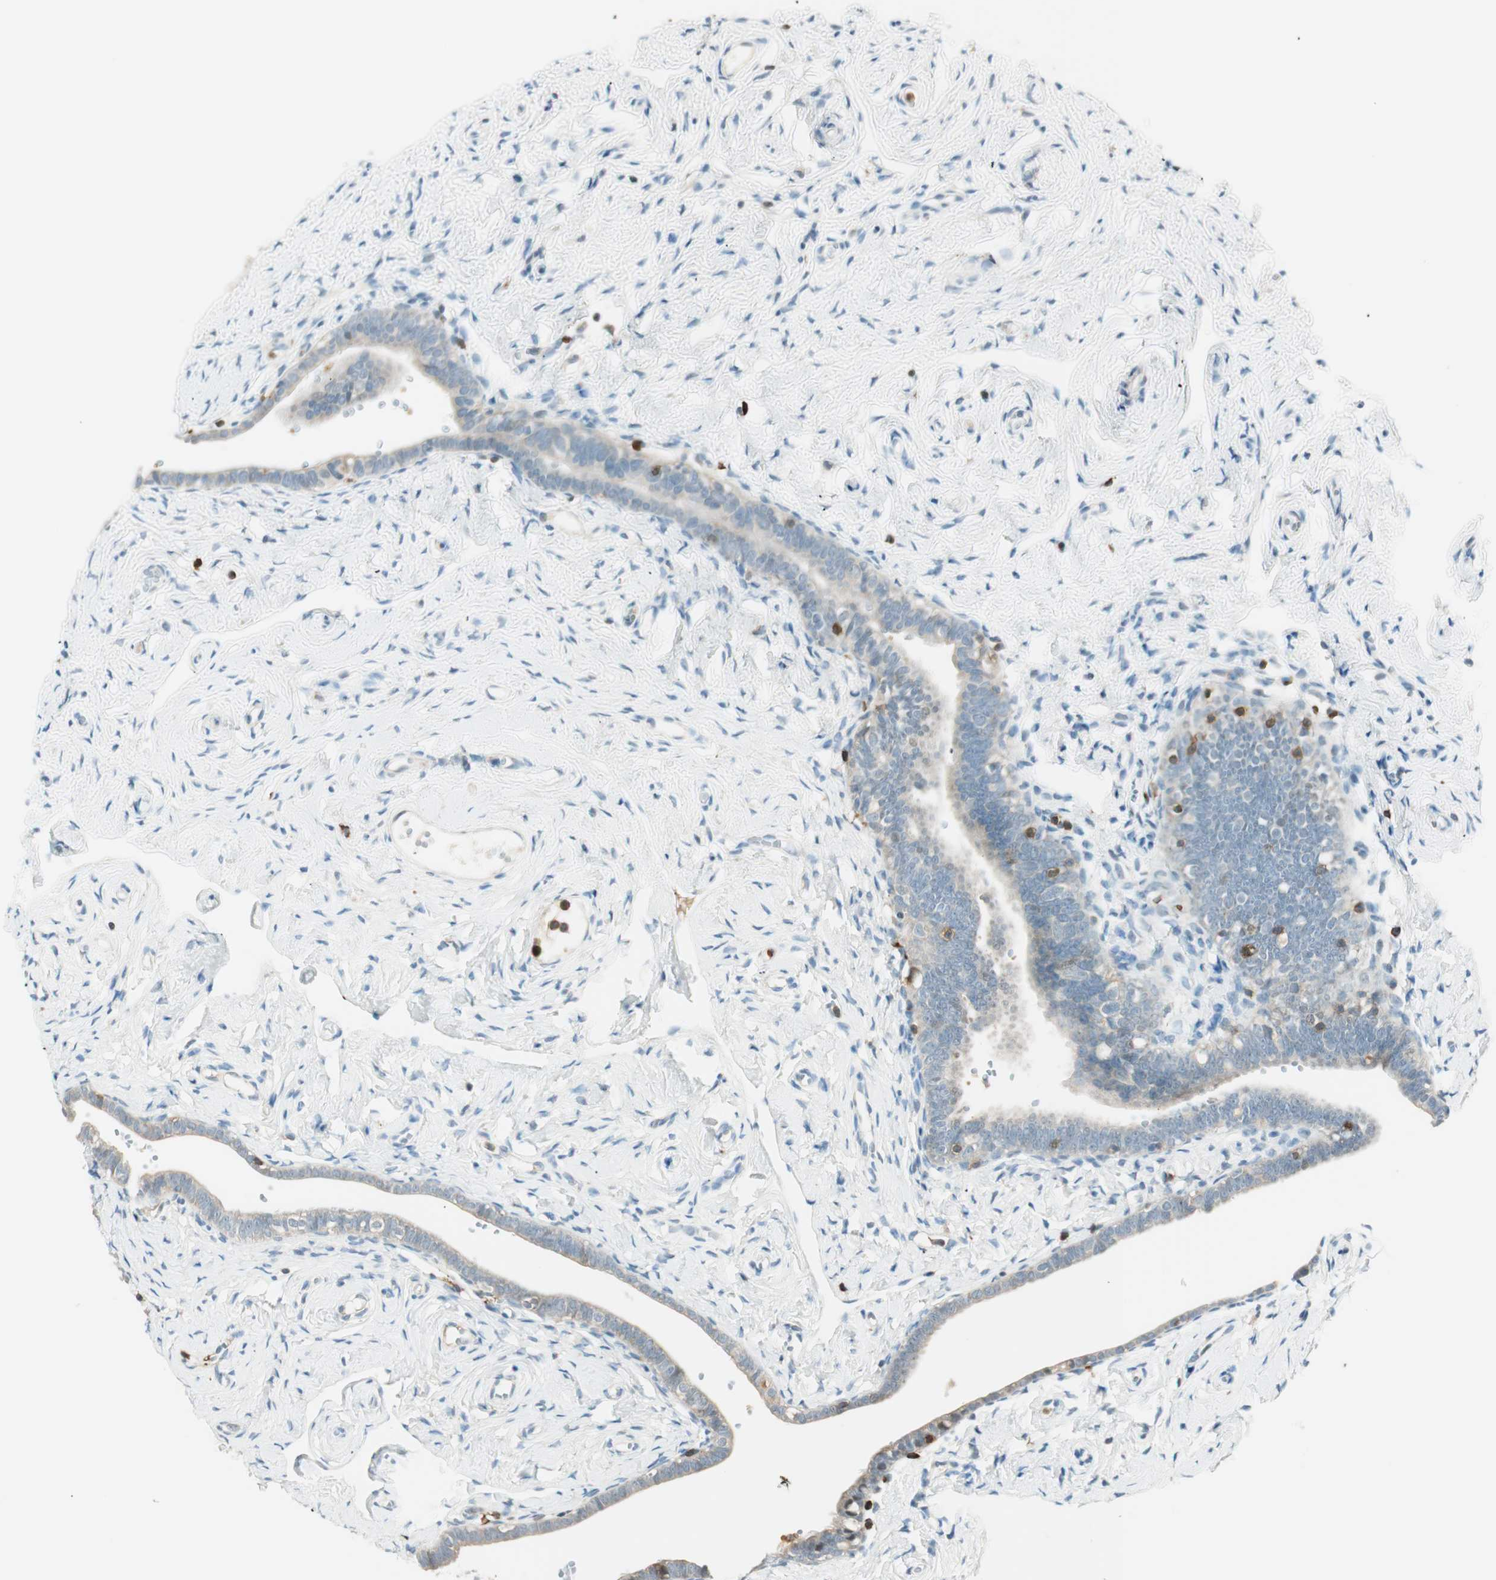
{"staining": {"intensity": "weak", "quantity": ">75%", "location": "cytoplasmic/membranous"}, "tissue": "fallopian tube", "cell_type": "Glandular cells", "image_type": "normal", "snomed": [{"axis": "morphology", "description": "Normal tissue, NOS"}, {"axis": "topography", "description": "Fallopian tube"}], "caption": "About >75% of glandular cells in unremarkable fallopian tube reveal weak cytoplasmic/membranous protein expression as visualized by brown immunohistochemical staining.", "gene": "HPGD", "patient": {"sex": "female", "age": 71}}